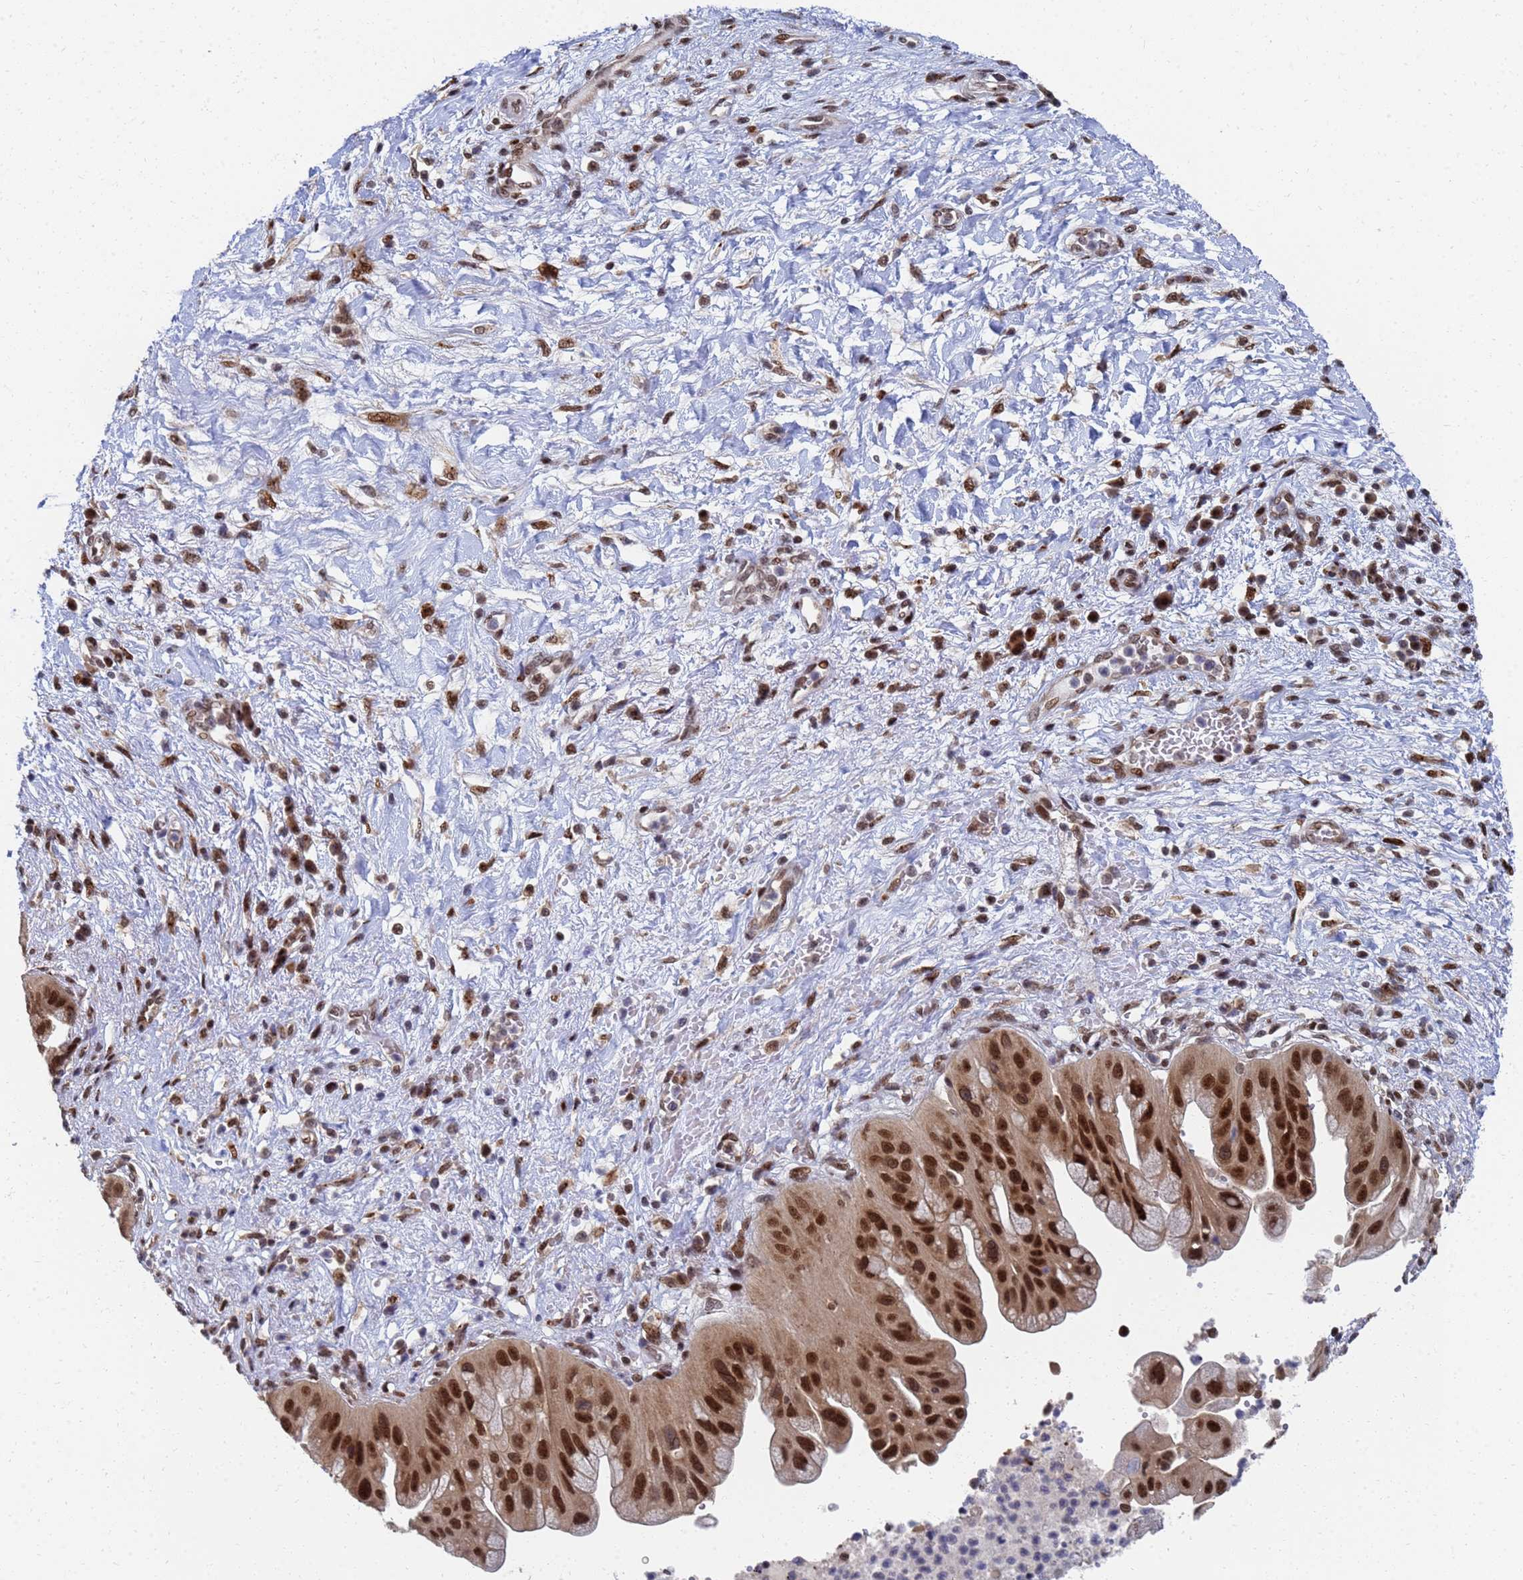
{"staining": {"intensity": "strong", "quantity": ">75%", "location": "nuclear"}, "tissue": "pancreatic cancer", "cell_type": "Tumor cells", "image_type": "cancer", "snomed": [{"axis": "morphology", "description": "Adenocarcinoma, NOS"}, {"axis": "topography", "description": "Pancreas"}], "caption": "Immunohistochemical staining of human pancreatic cancer demonstrates high levels of strong nuclear expression in about >75% of tumor cells. The staining was performed using DAB (3,3'-diaminobenzidine), with brown indicating positive protein expression. Nuclei are stained blue with hematoxylin.", "gene": "AP5Z1", "patient": {"sex": "male", "age": 68}}